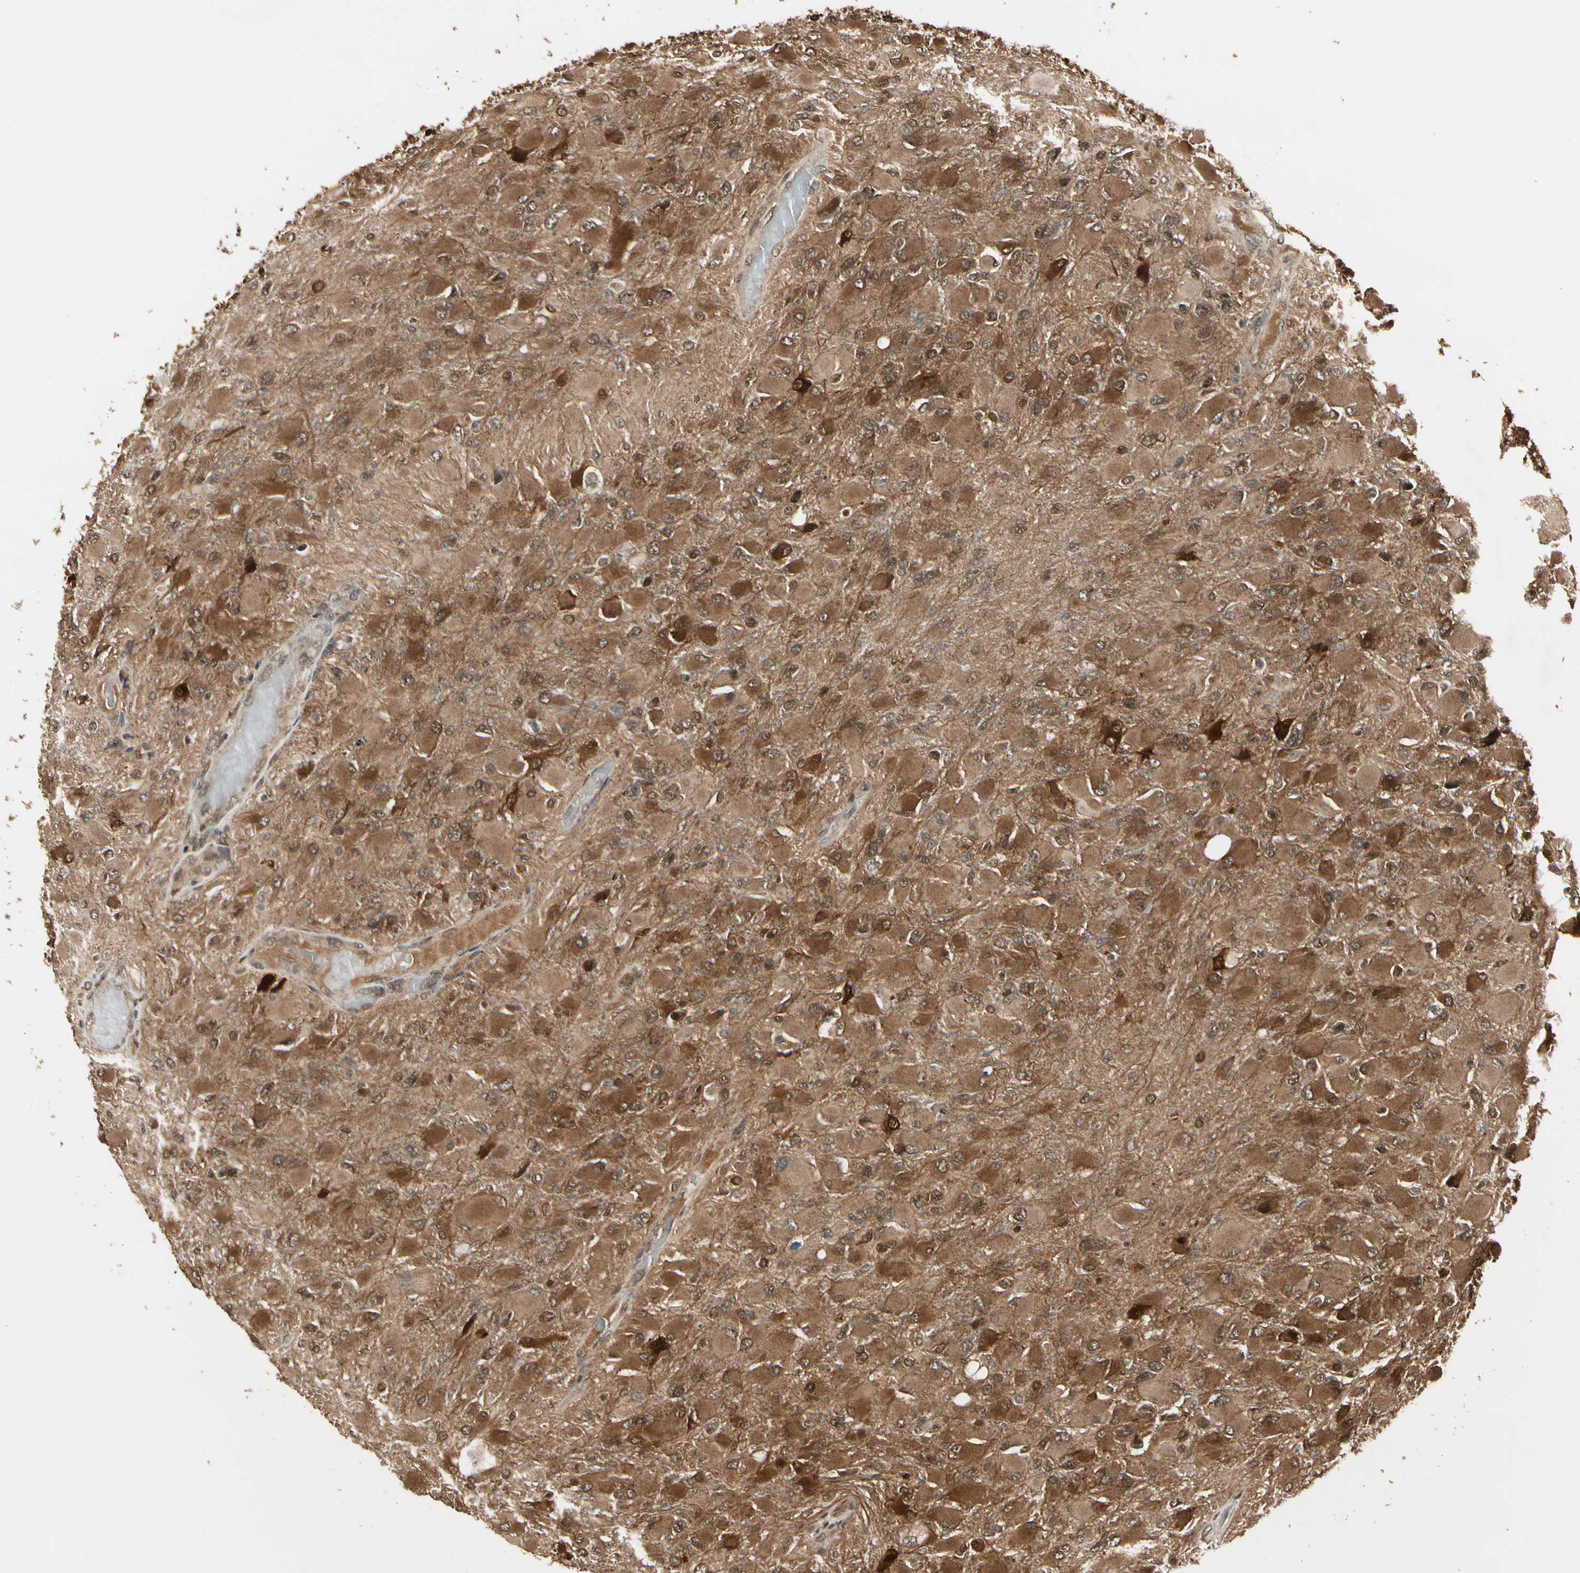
{"staining": {"intensity": "moderate", "quantity": ">75%", "location": "cytoplasmic/membranous"}, "tissue": "glioma", "cell_type": "Tumor cells", "image_type": "cancer", "snomed": [{"axis": "morphology", "description": "Glioma, malignant, High grade"}, {"axis": "topography", "description": "Cerebral cortex"}], "caption": "Human glioma stained for a protein (brown) reveals moderate cytoplasmic/membranous positive staining in about >75% of tumor cells.", "gene": "GLUL", "patient": {"sex": "female", "age": 36}}